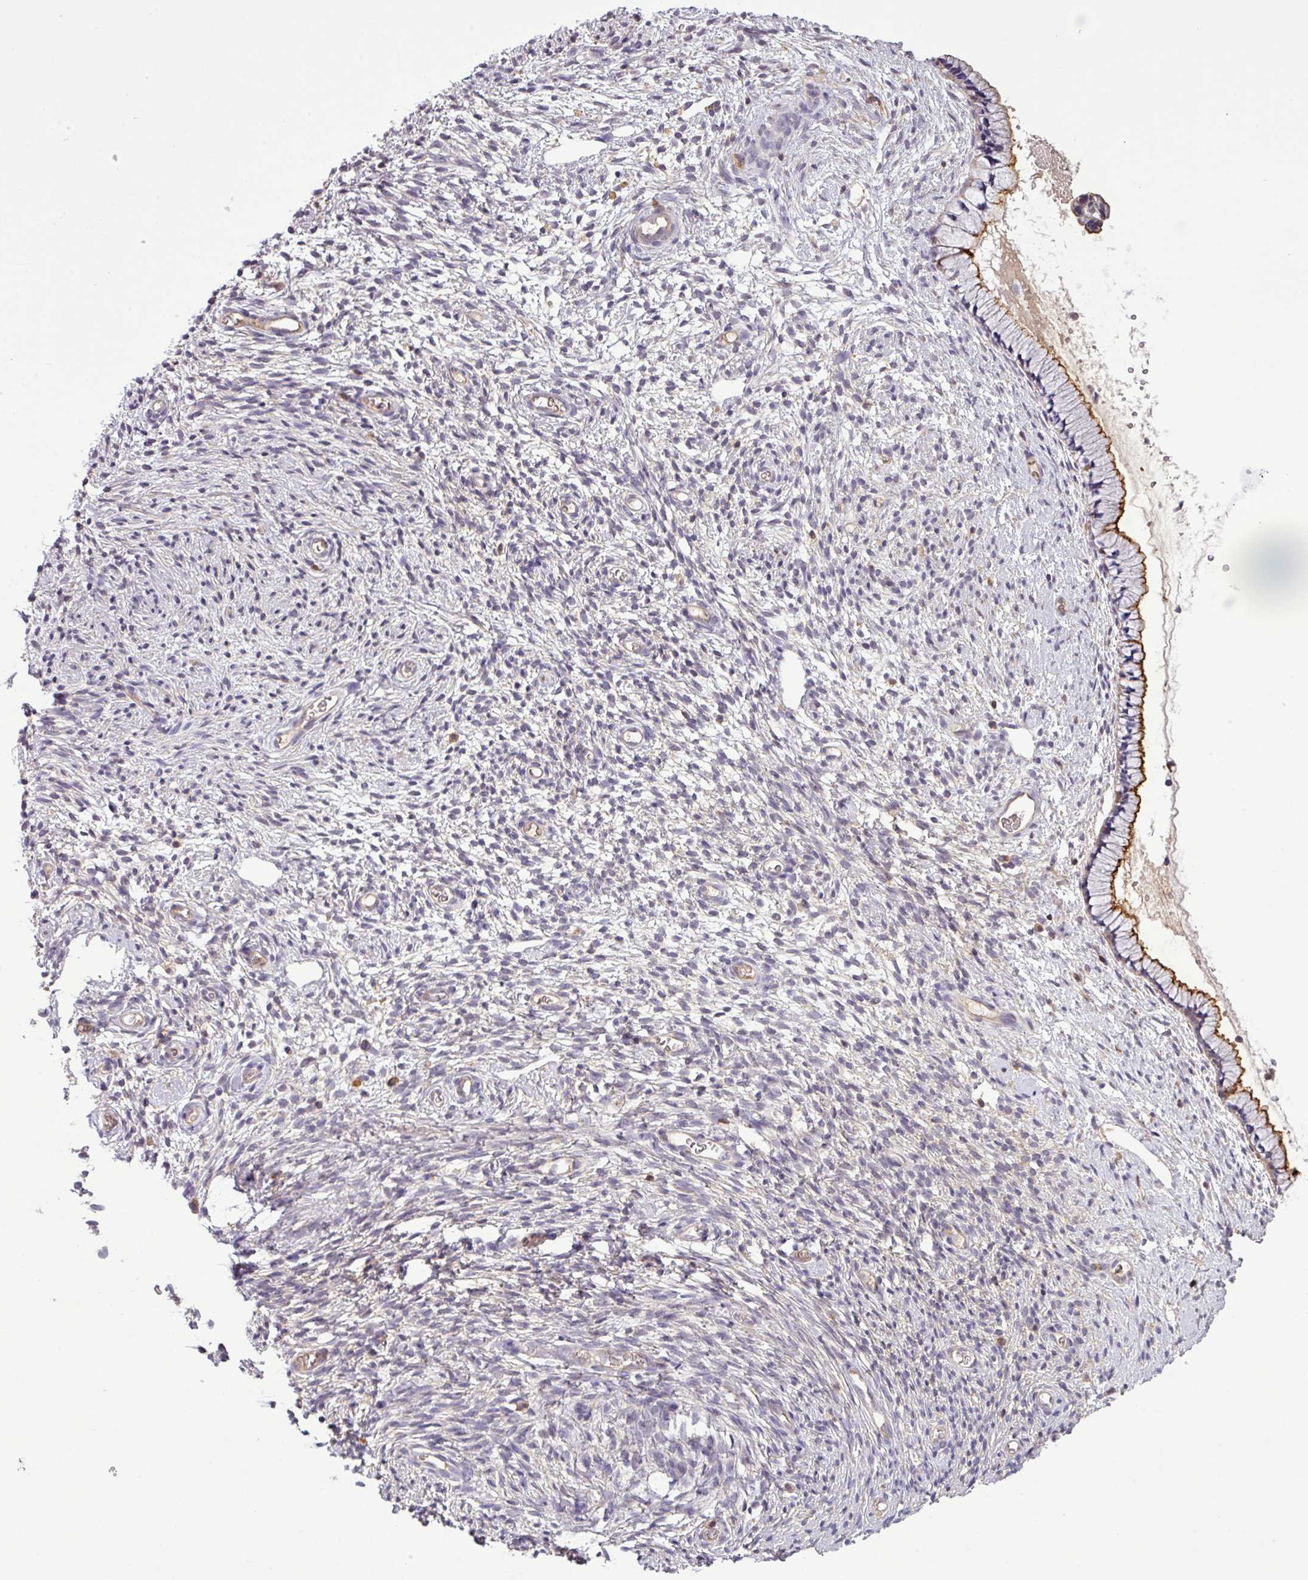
{"staining": {"intensity": "moderate", "quantity": "25%-75%", "location": "cytoplasmic/membranous"}, "tissue": "cervix", "cell_type": "Glandular cells", "image_type": "normal", "snomed": [{"axis": "morphology", "description": "Normal tissue, NOS"}, {"axis": "topography", "description": "Cervix"}], "caption": "An IHC photomicrograph of unremarkable tissue is shown. Protein staining in brown labels moderate cytoplasmic/membranous positivity in cervix within glandular cells. Using DAB (brown) and hematoxylin (blue) stains, captured at high magnification using brightfield microscopy.", "gene": "STAT5A", "patient": {"sex": "female", "age": 76}}